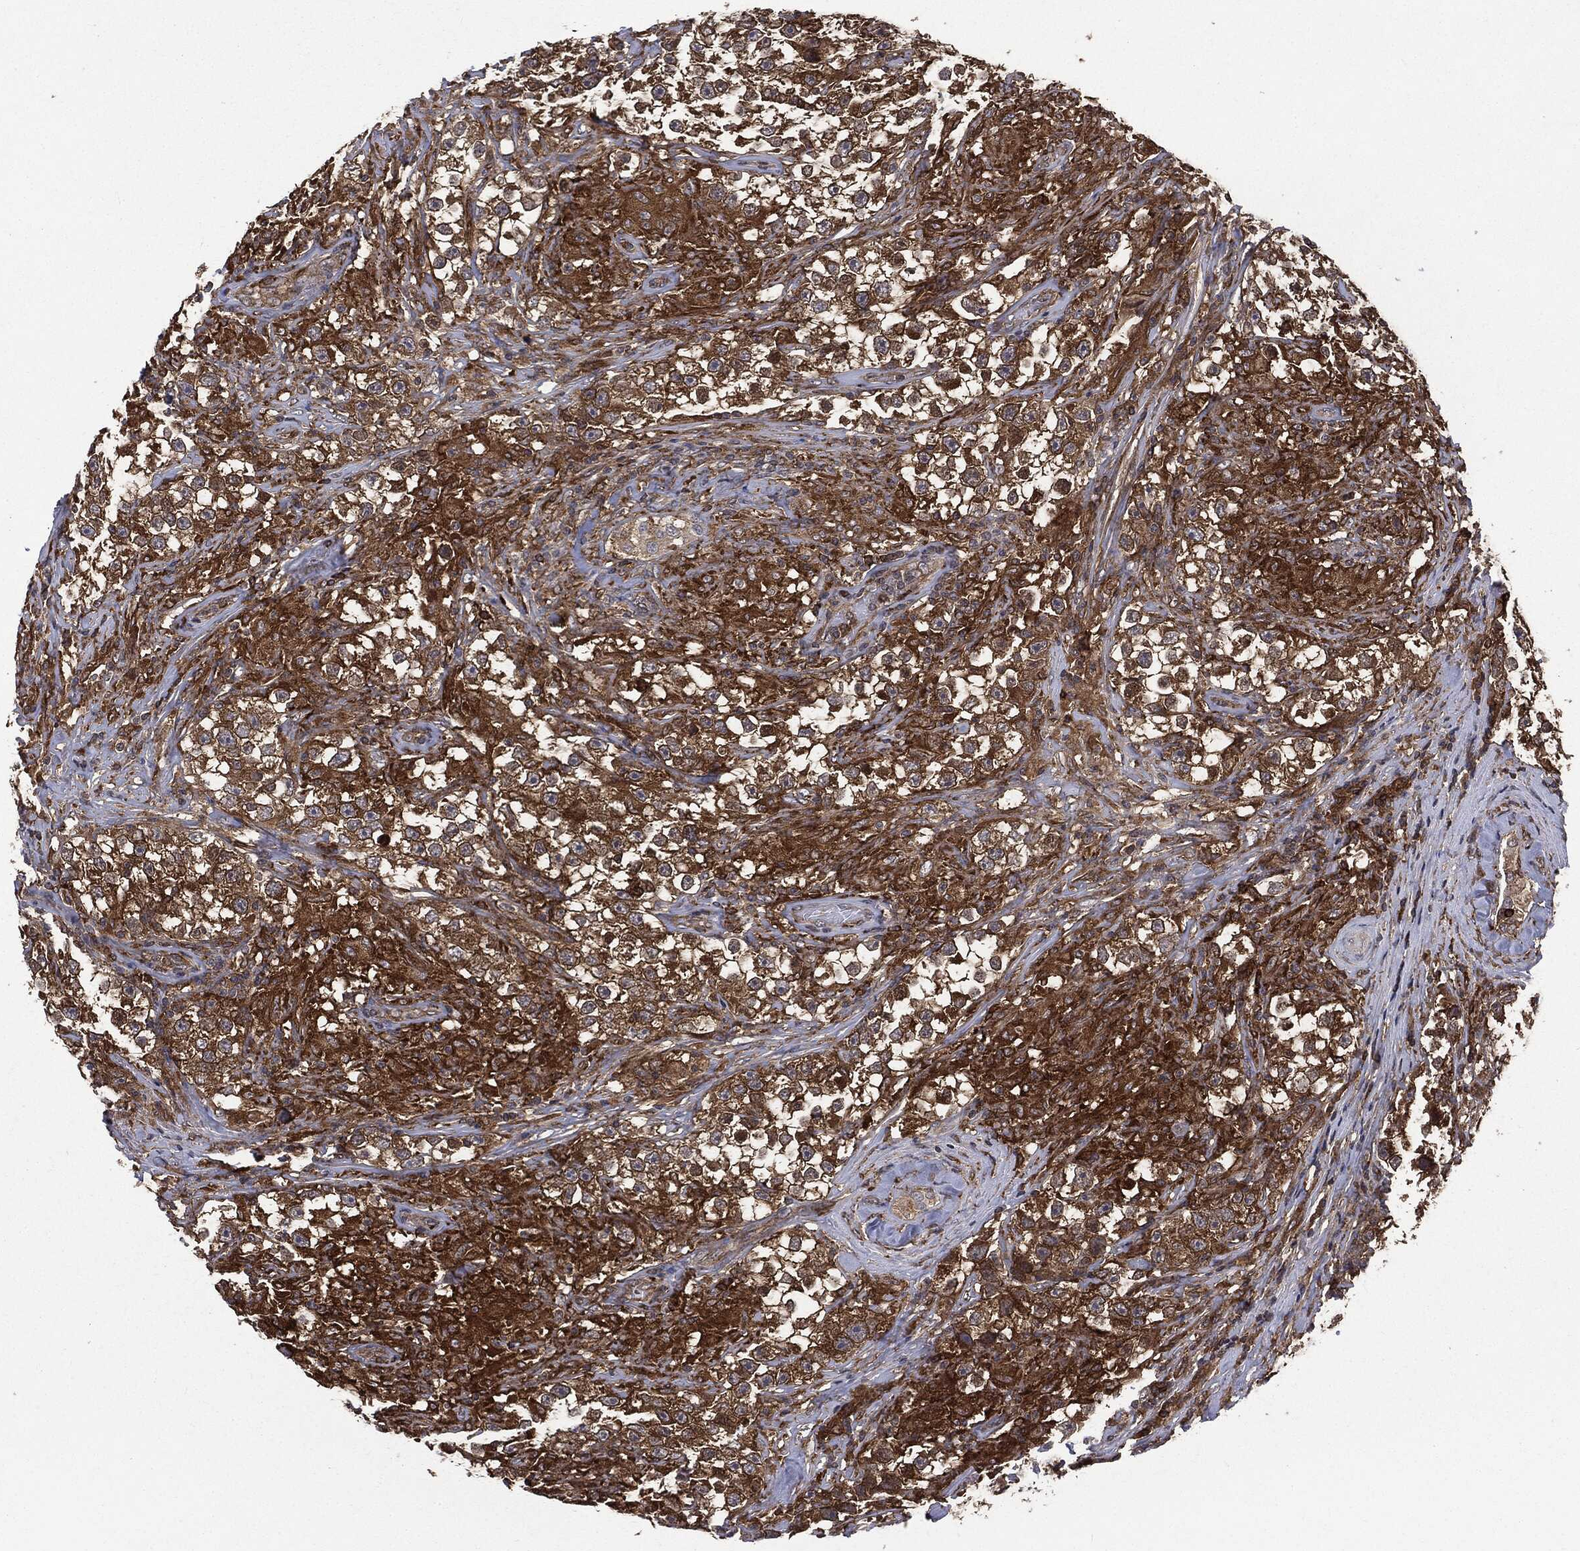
{"staining": {"intensity": "strong", "quantity": ">75%", "location": "cytoplasmic/membranous"}, "tissue": "testis cancer", "cell_type": "Tumor cells", "image_type": "cancer", "snomed": [{"axis": "morphology", "description": "Seminoma, NOS"}, {"axis": "topography", "description": "Testis"}], "caption": "Strong cytoplasmic/membranous positivity is present in approximately >75% of tumor cells in testis seminoma.", "gene": "SNX5", "patient": {"sex": "male", "age": 46}}